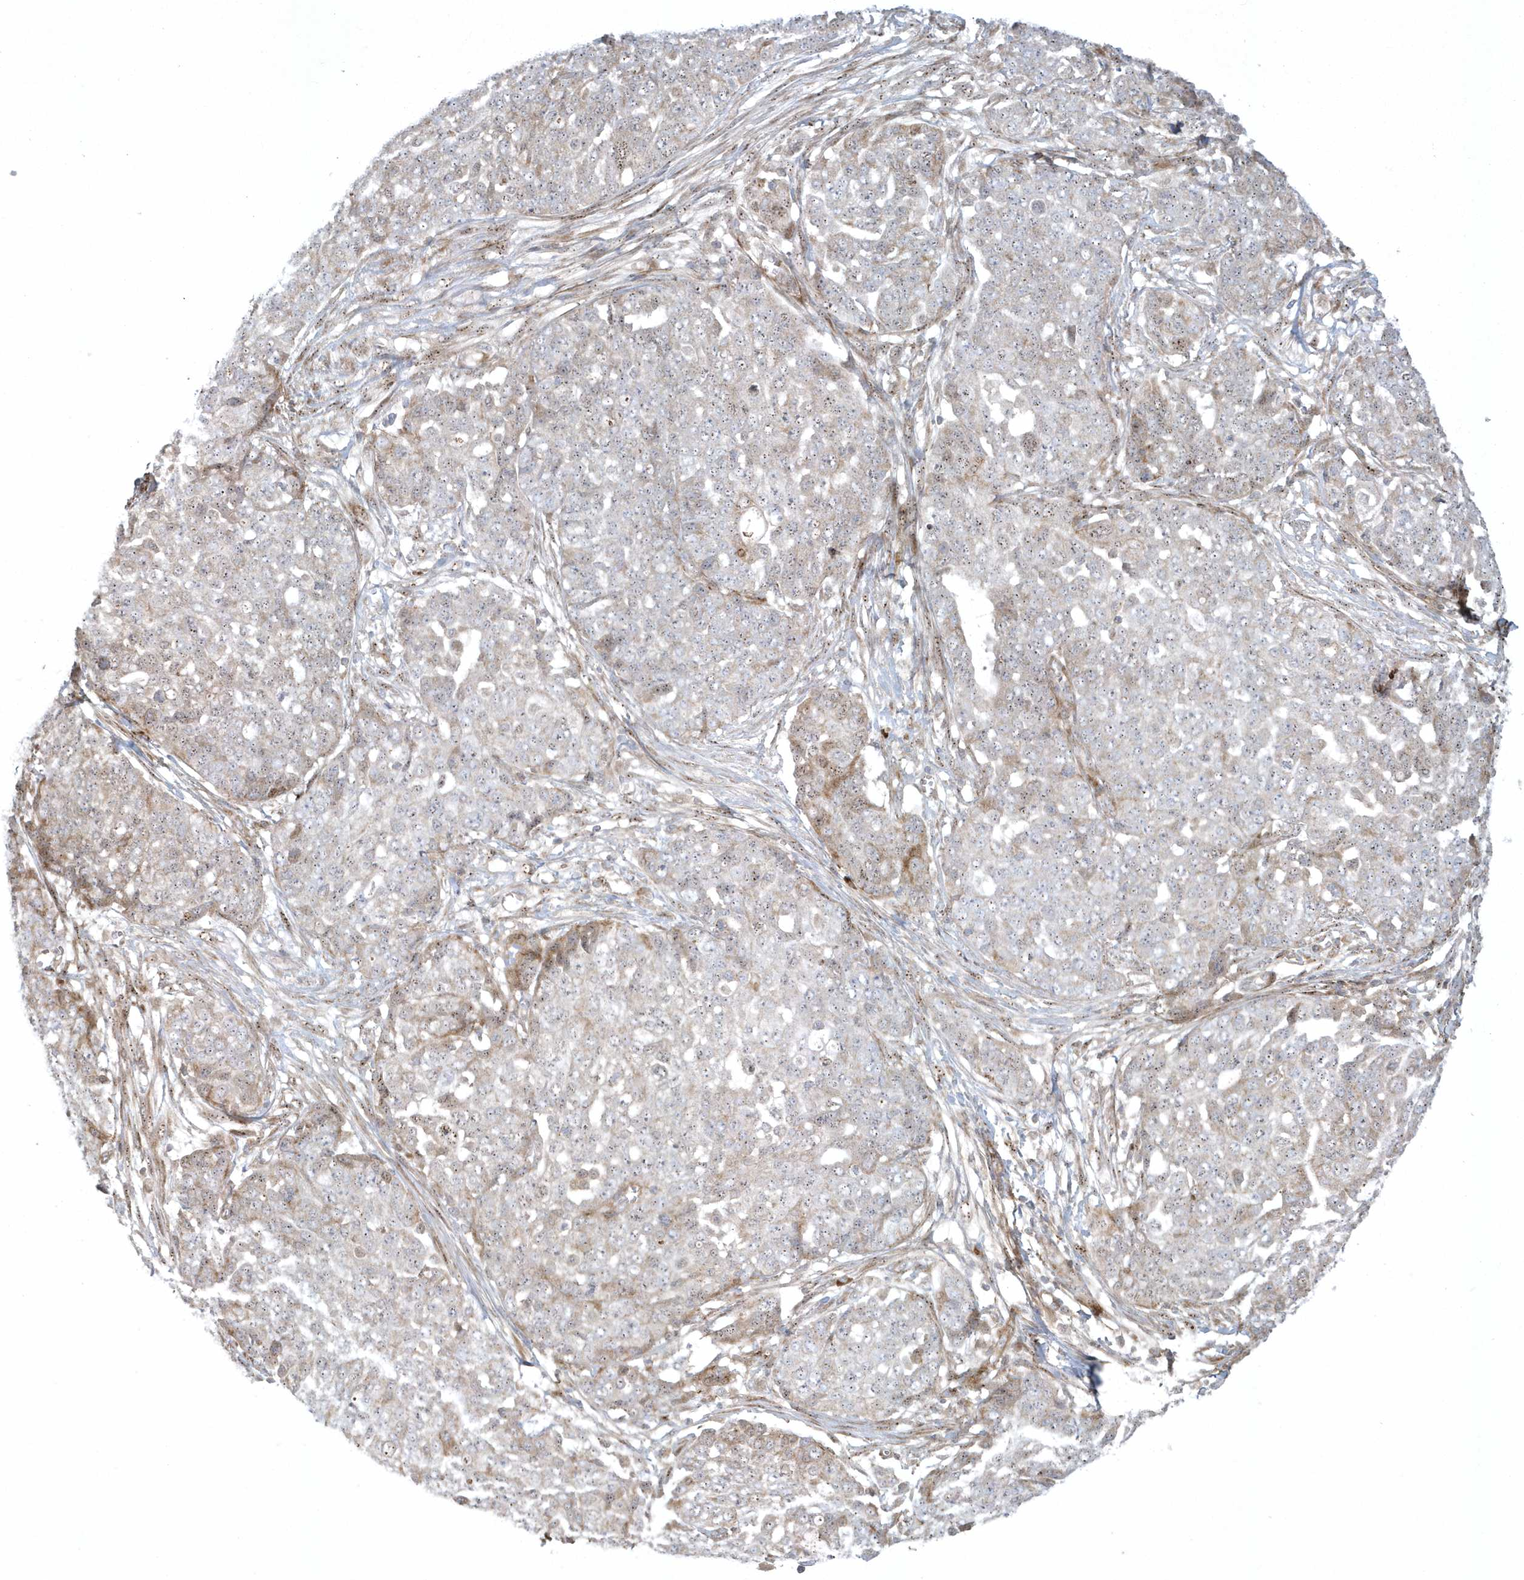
{"staining": {"intensity": "weak", "quantity": "<25%", "location": "cytoplasmic/membranous,nuclear"}, "tissue": "ovarian cancer", "cell_type": "Tumor cells", "image_type": "cancer", "snomed": [{"axis": "morphology", "description": "Cystadenocarcinoma, serous, NOS"}, {"axis": "topography", "description": "Soft tissue"}, {"axis": "topography", "description": "Ovary"}], "caption": "A high-resolution micrograph shows immunohistochemistry staining of ovarian cancer (serous cystadenocarcinoma), which displays no significant expression in tumor cells.", "gene": "MASP2", "patient": {"sex": "female", "age": 57}}